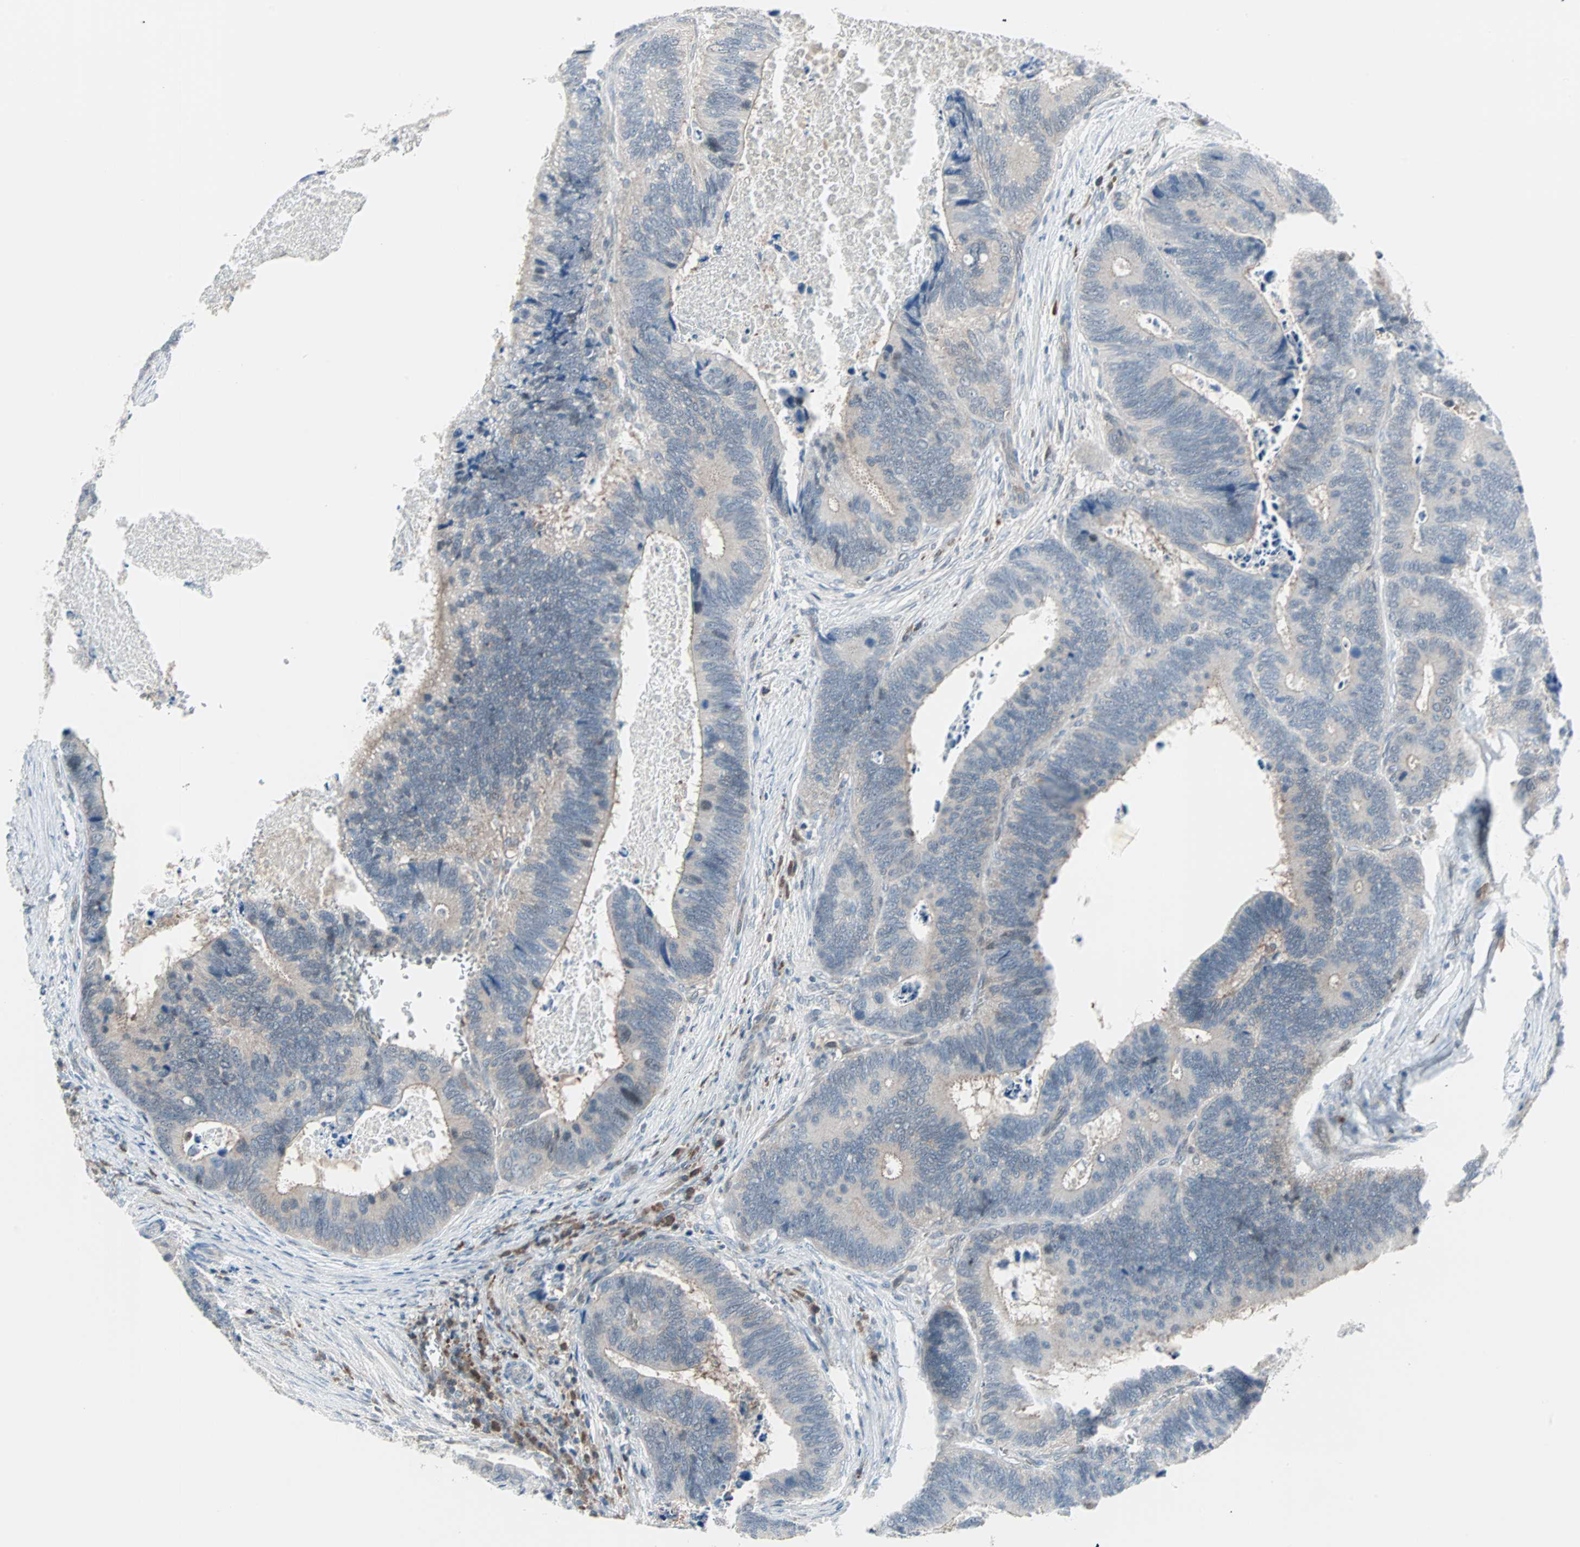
{"staining": {"intensity": "weak", "quantity": "<25%", "location": "cytoplasmic/membranous"}, "tissue": "colorectal cancer", "cell_type": "Tumor cells", "image_type": "cancer", "snomed": [{"axis": "morphology", "description": "Adenocarcinoma, NOS"}, {"axis": "topography", "description": "Colon"}], "caption": "Tumor cells show no significant protein expression in colorectal cancer.", "gene": "CASP3", "patient": {"sex": "male", "age": 72}}